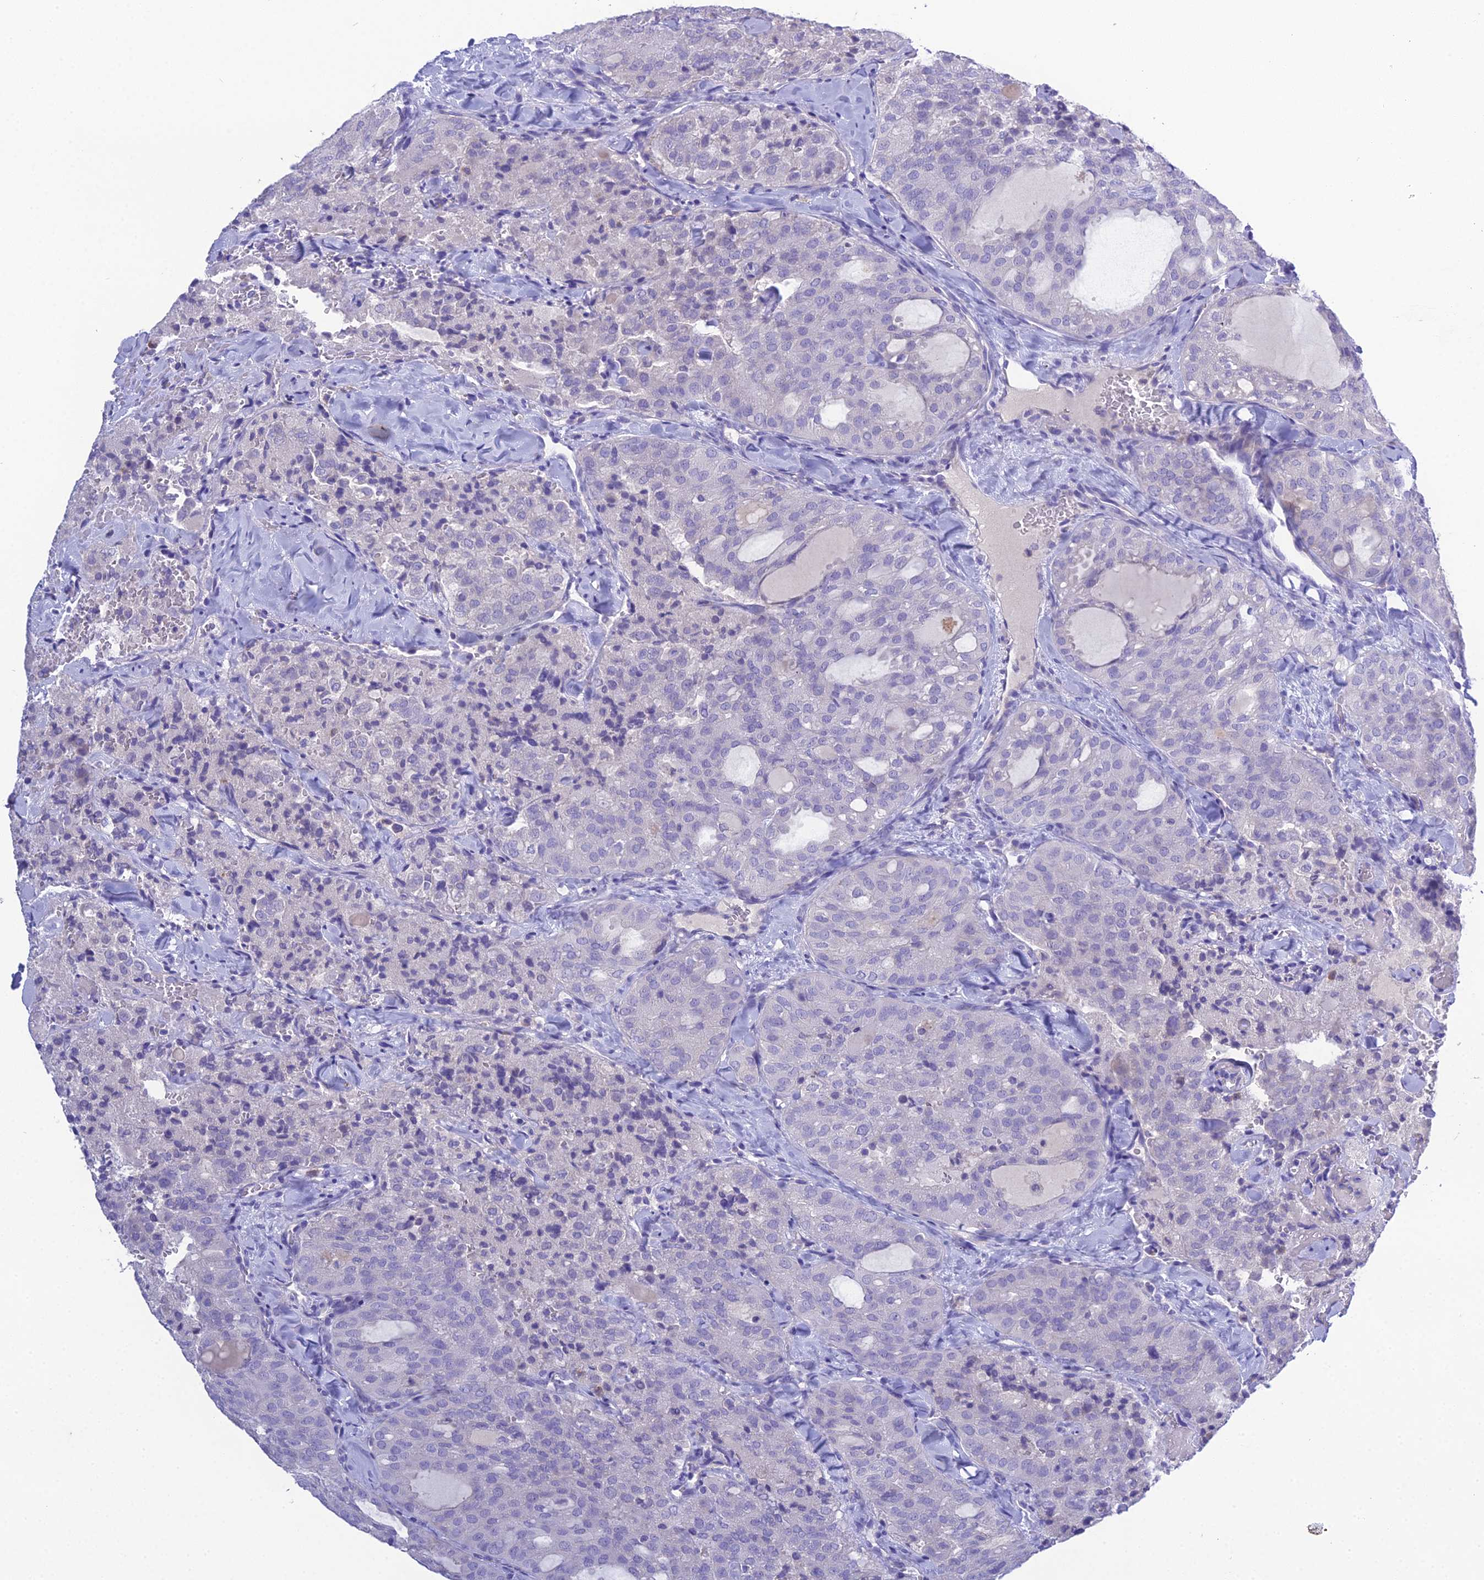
{"staining": {"intensity": "negative", "quantity": "none", "location": "none"}, "tissue": "thyroid cancer", "cell_type": "Tumor cells", "image_type": "cancer", "snomed": [{"axis": "morphology", "description": "Follicular adenoma carcinoma, NOS"}, {"axis": "topography", "description": "Thyroid gland"}], "caption": "Thyroid cancer was stained to show a protein in brown. There is no significant positivity in tumor cells.", "gene": "KIAA0408", "patient": {"sex": "male", "age": 75}}